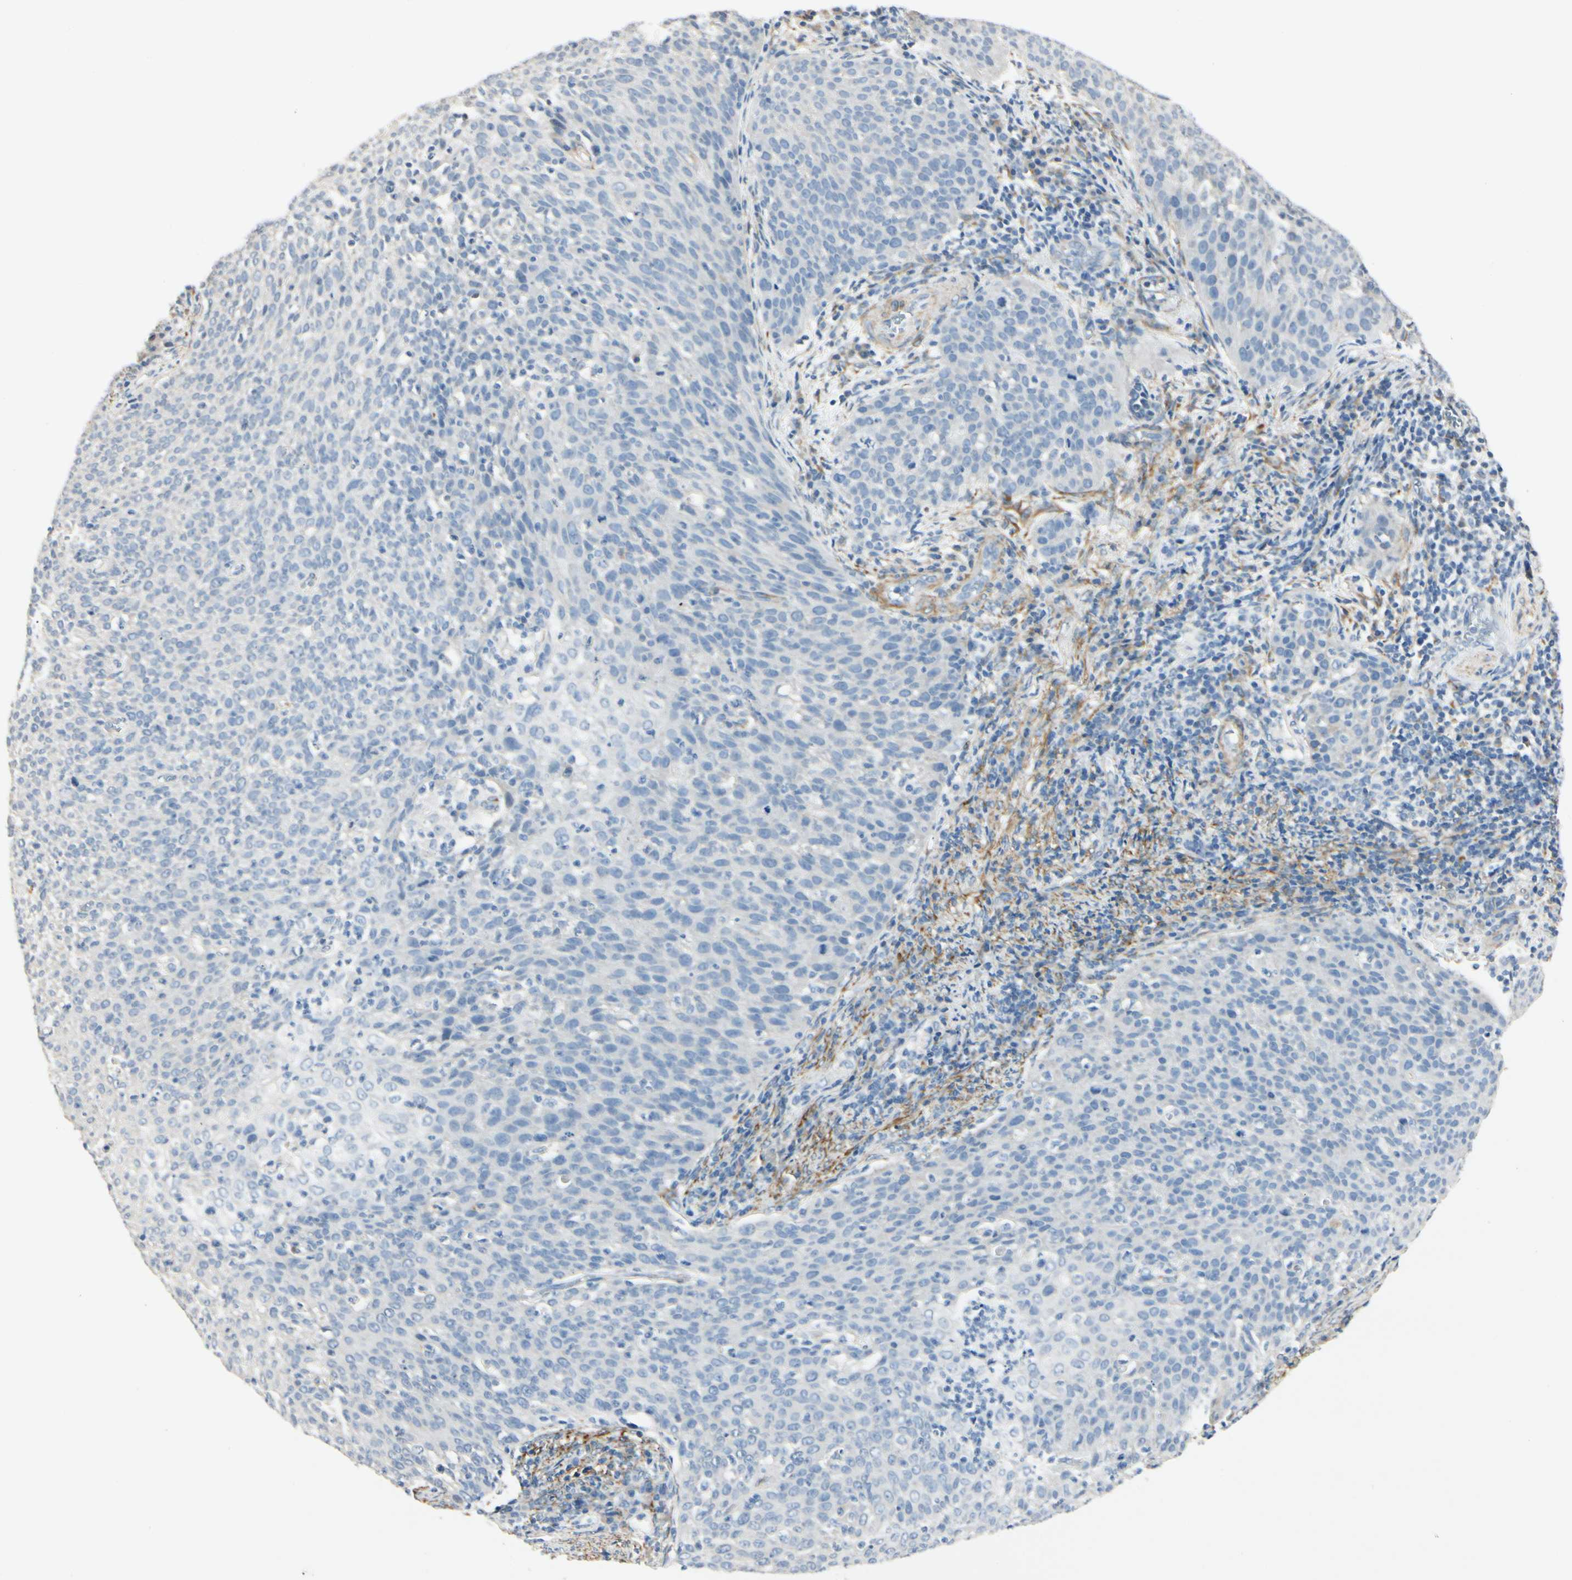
{"staining": {"intensity": "negative", "quantity": "none", "location": "none"}, "tissue": "cervical cancer", "cell_type": "Tumor cells", "image_type": "cancer", "snomed": [{"axis": "morphology", "description": "Squamous cell carcinoma, NOS"}, {"axis": "topography", "description": "Cervix"}], "caption": "There is no significant positivity in tumor cells of cervical cancer.", "gene": "AMPH", "patient": {"sex": "female", "age": 38}}